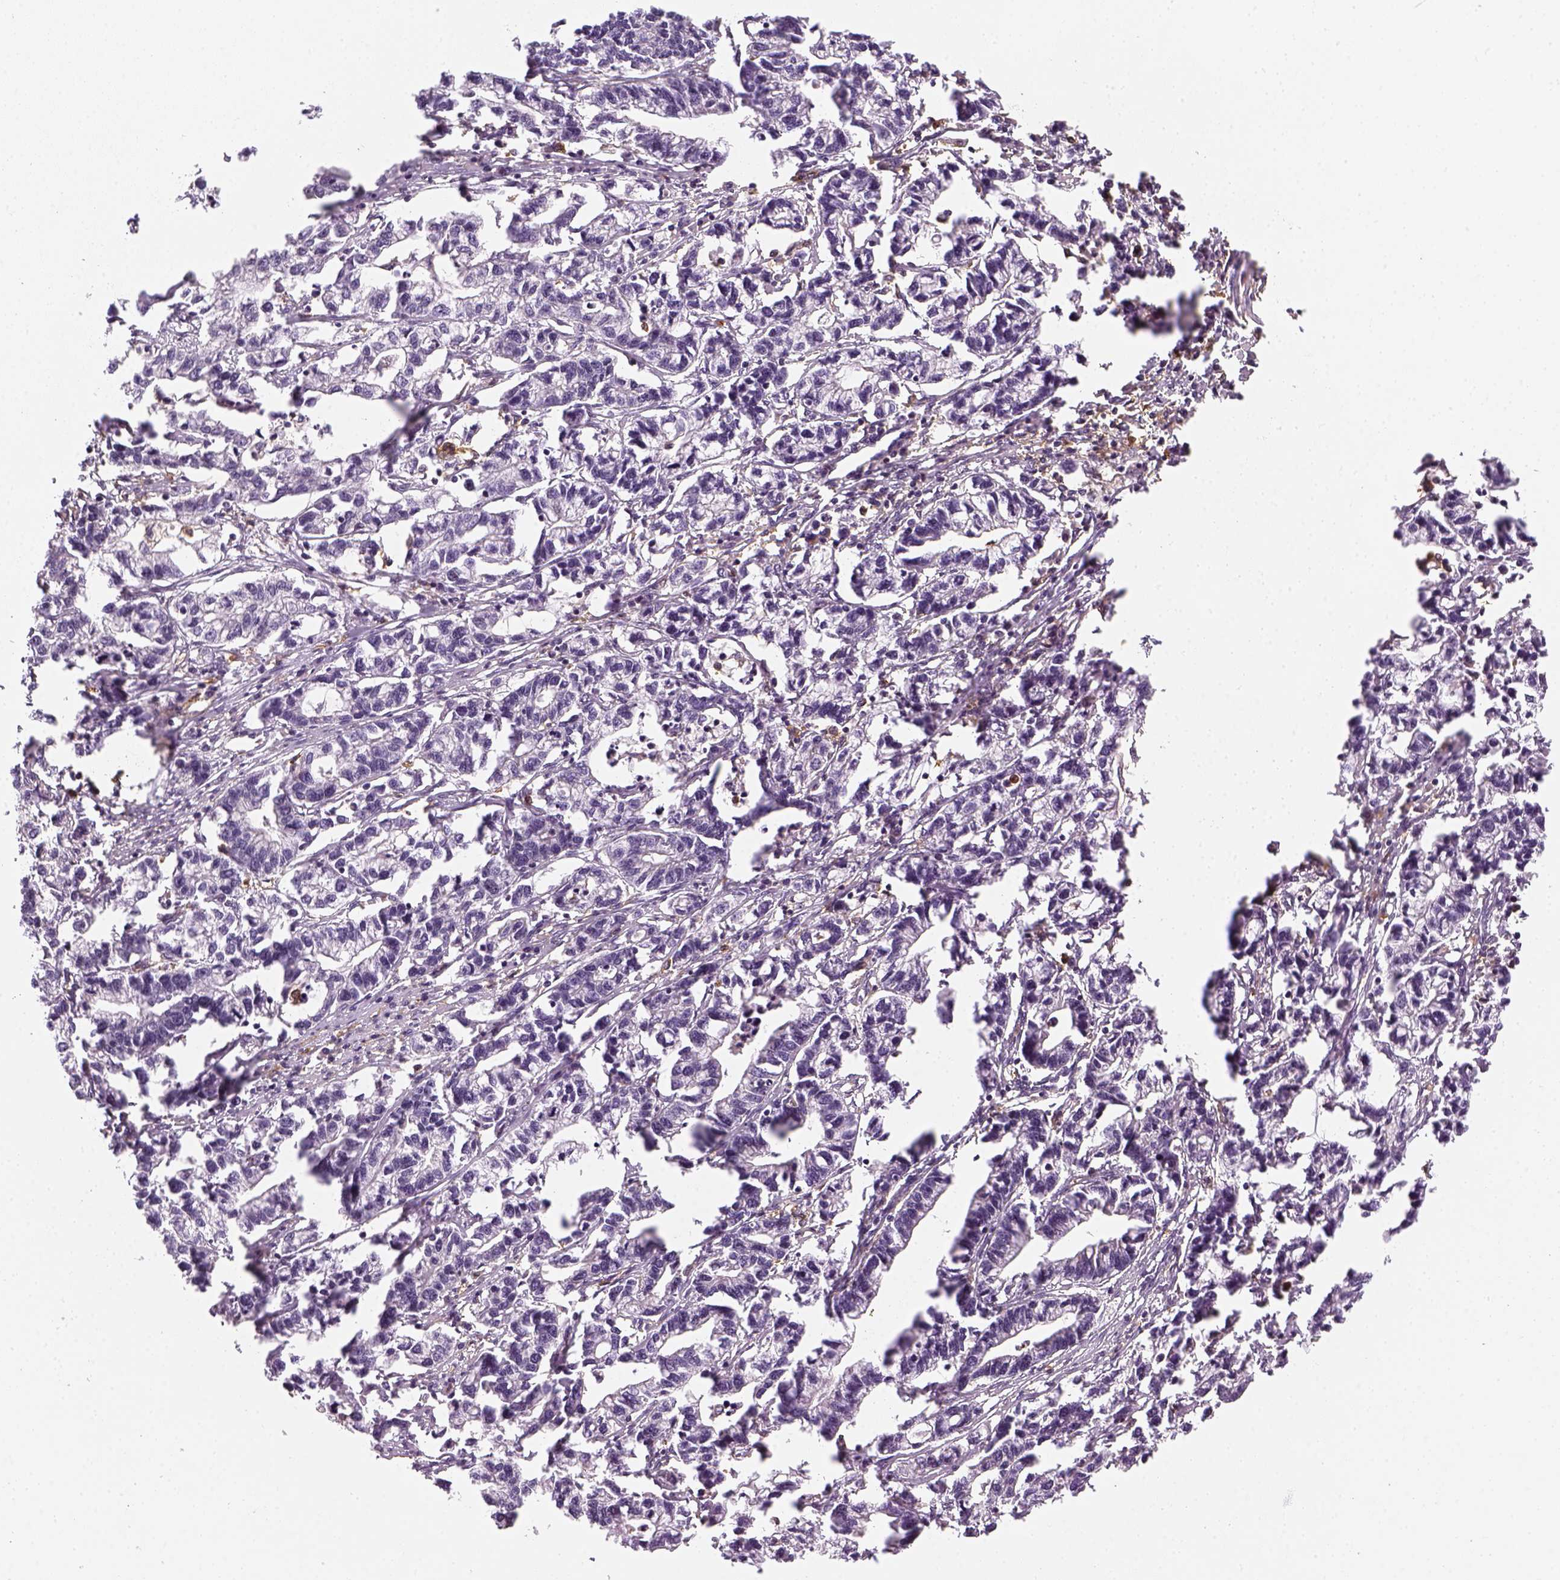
{"staining": {"intensity": "negative", "quantity": "none", "location": "none"}, "tissue": "stomach cancer", "cell_type": "Tumor cells", "image_type": "cancer", "snomed": [{"axis": "morphology", "description": "Adenocarcinoma, NOS"}, {"axis": "topography", "description": "Stomach"}], "caption": "DAB immunohistochemical staining of human stomach cancer (adenocarcinoma) displays no significant staining in tumor cells. (Brightfield microscopy of DAB (3,3'-diaminobenzidine) immunohistochemistry at high magnification).", "gene": "CD14", "patient": {"sex": "male", "age": 83}}